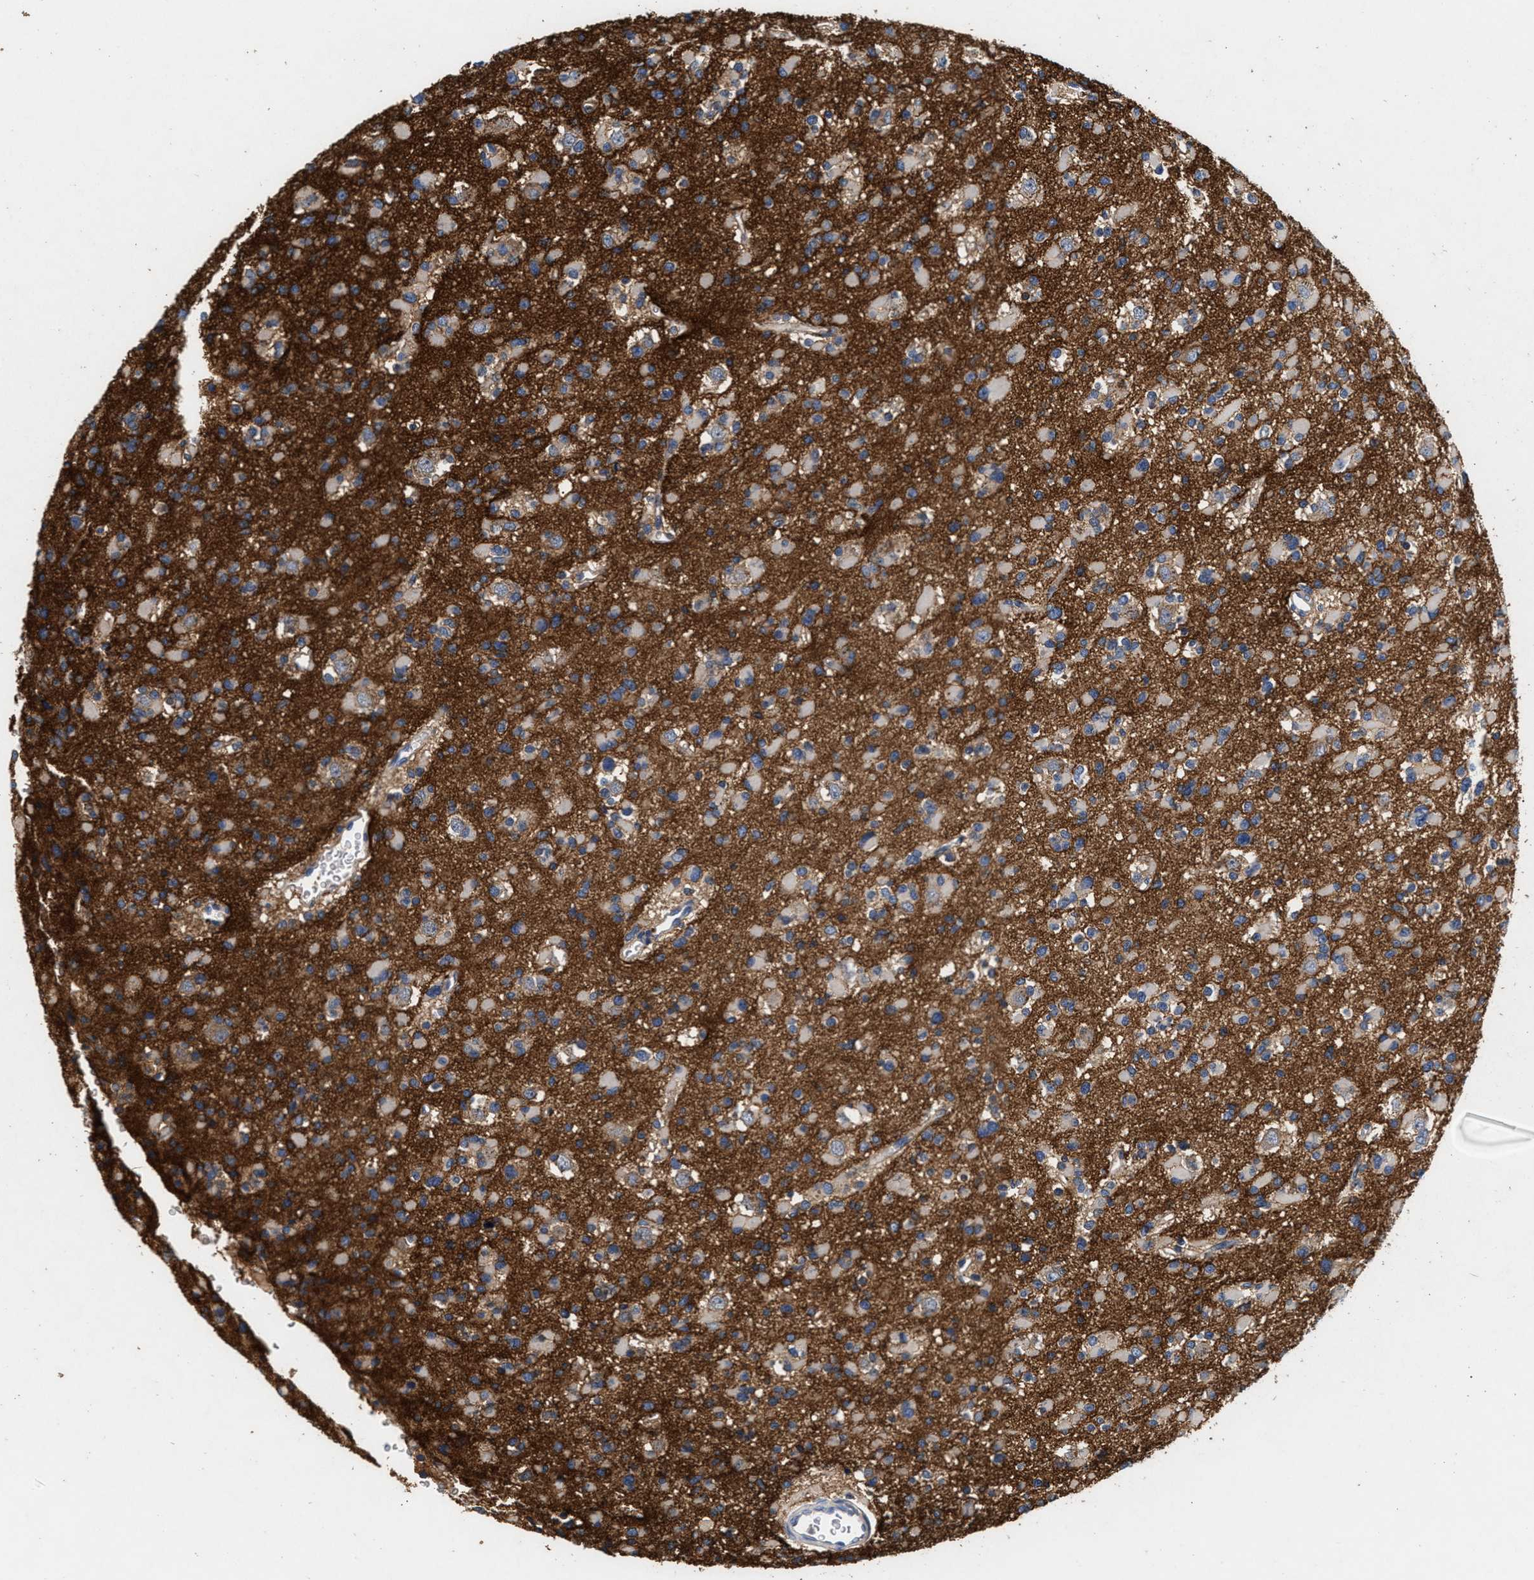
{"staining": {"intensity": "weak", "quantity": "<25%", "location": "cytoplasmic/membranous"}, "tissue": "glioma", "cell_type": "Tumor cells", "image_type": "cancer", "snomed": [{"axis": "morphology", "description": "Glioma, malignant, Low grade"}, {"axis": "topography", "description": "Brain"}], "caption": "Tumor cells are negative for protein expression in human malignant glioma (low-grade).", "gene": "GNAI3", "patient": {"sex": "female", "age": 22}}